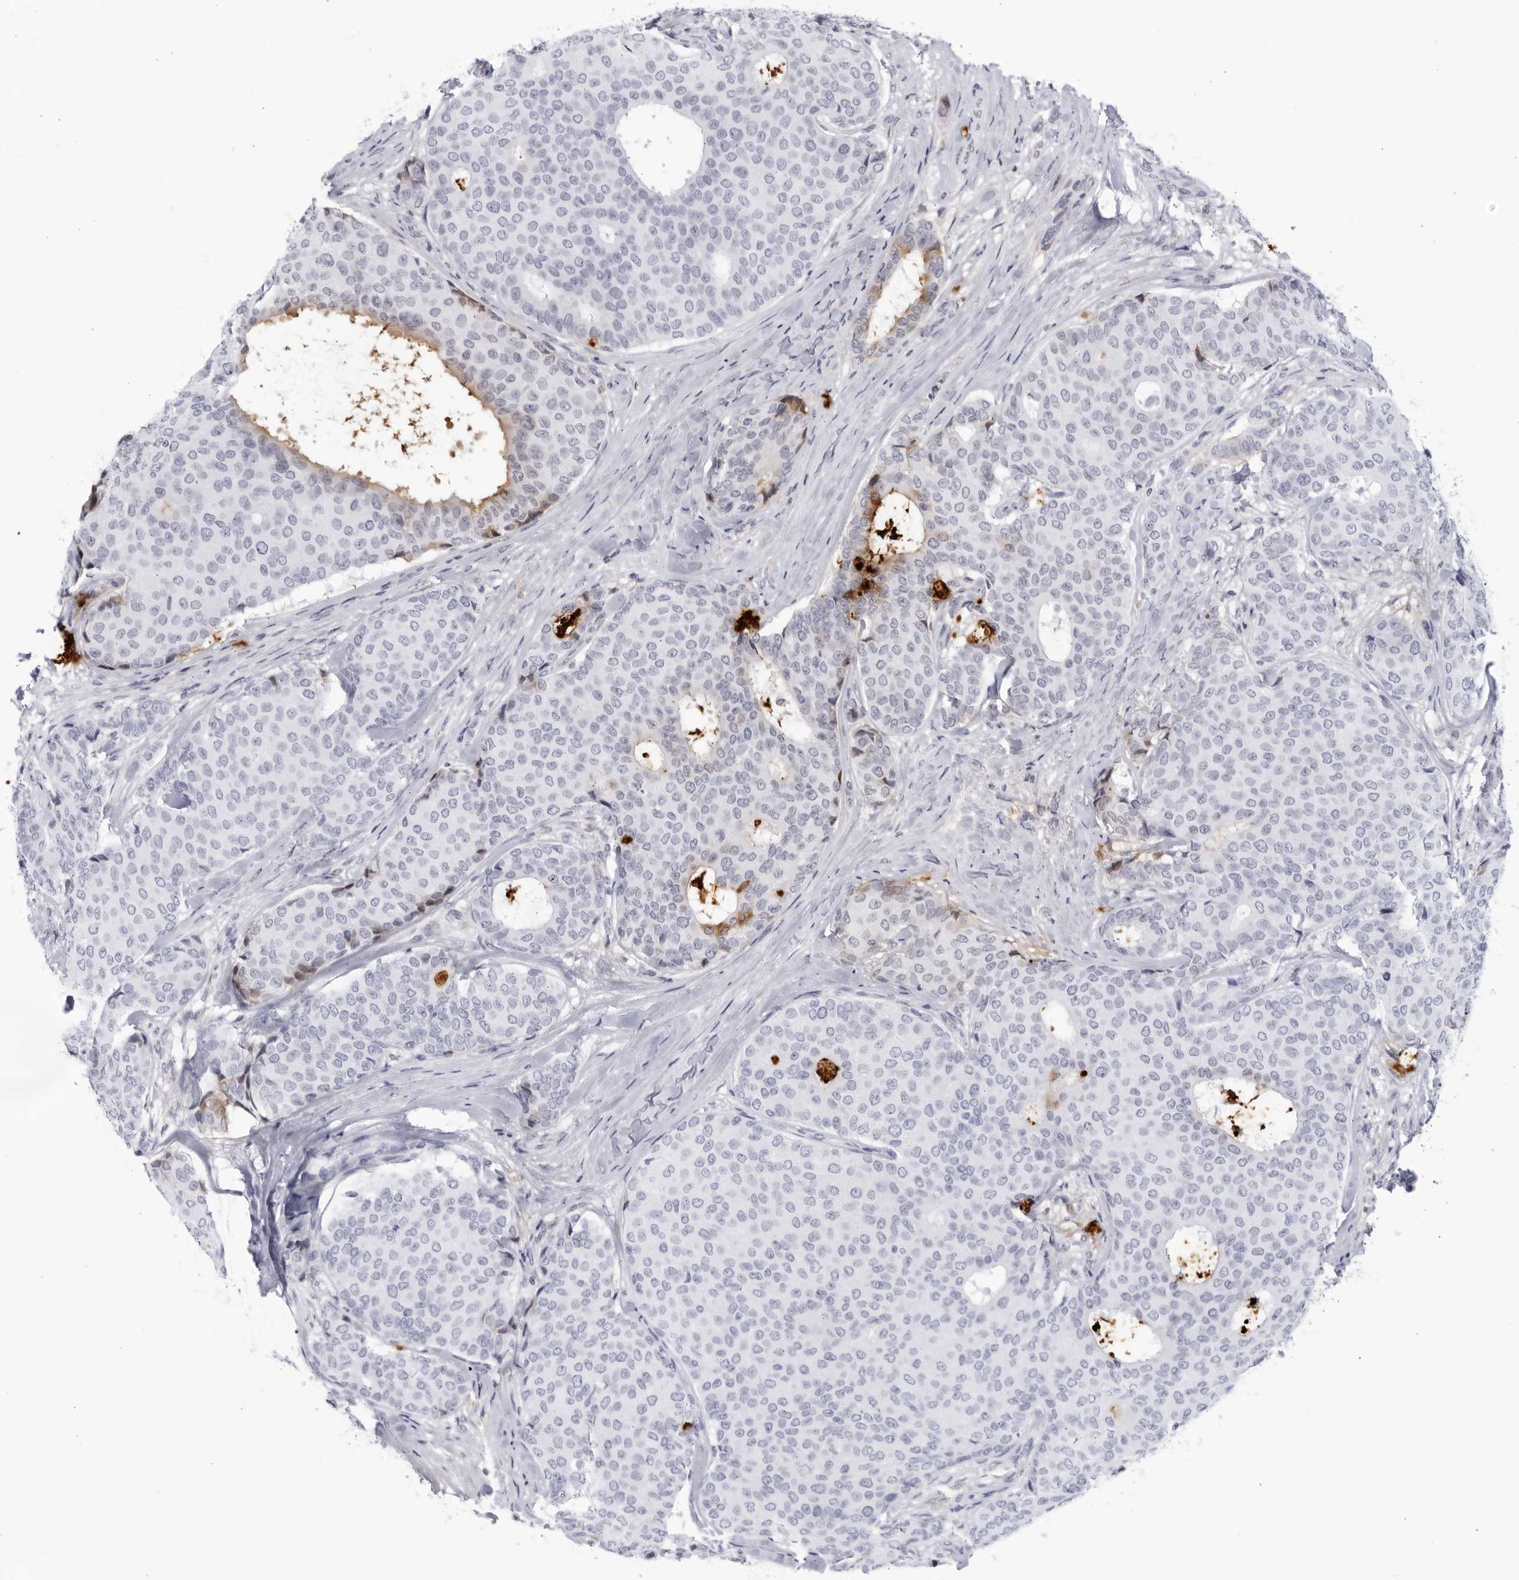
{"staining": {"intensity": "negative", "quantity": "none", "location": "none"}, "tissue": "breast cancer", "cell_type": "Tumor cells", "image_type": "cancer", "snomed": [{"axis": "morphology", "description": "Duct carcinoma"}, {"axis": "topography", "description": "Breast"}], "caption": "Breast cancer stained for a protein using IHC shows no staining tumor cells.", "gene": "CNBD1", "patient": {"sex": "female", "age": 75}}